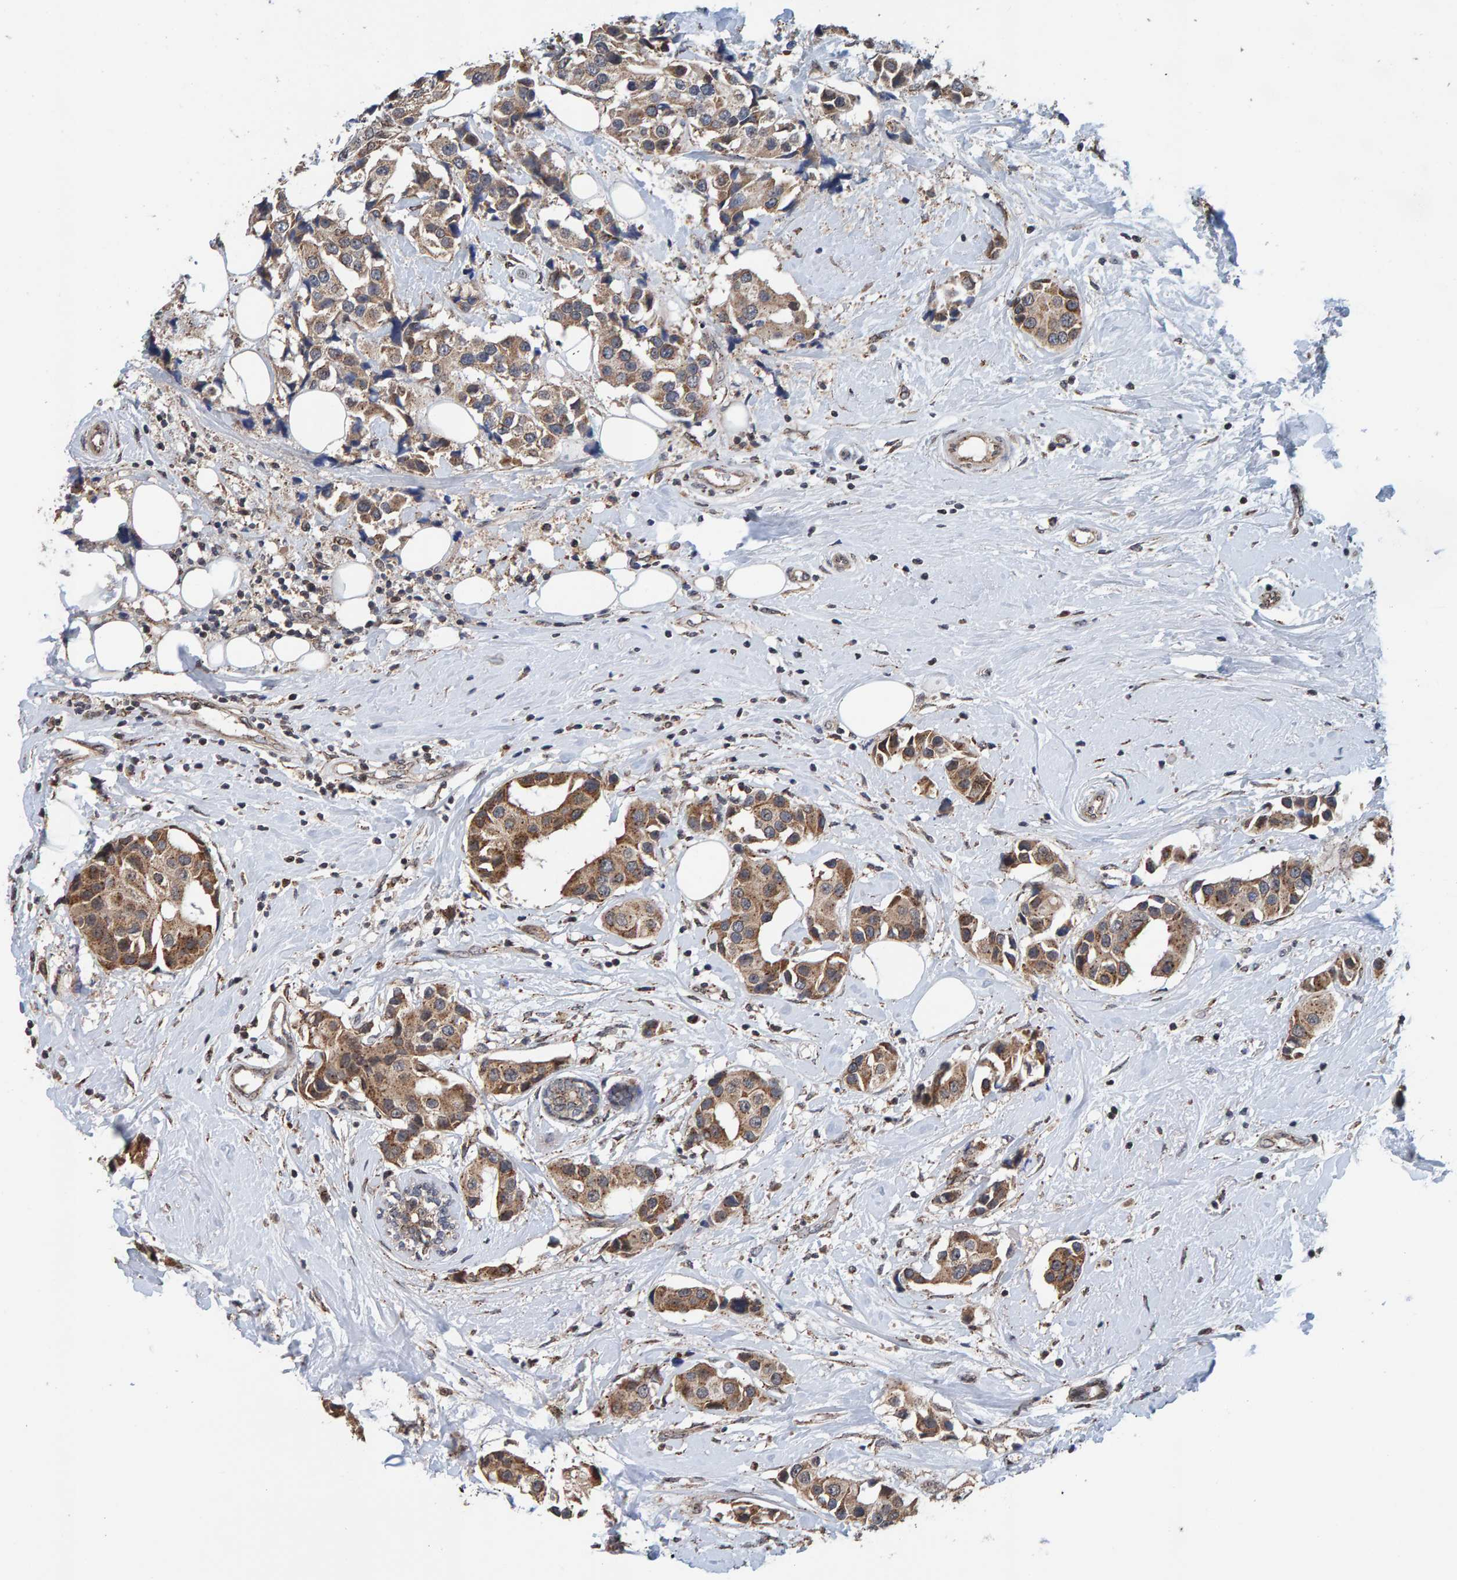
{"staining": {"intensity": "moderate", "quantity": ">75%", "location": "cytoplasmic/membranous"}, "tissue": "breast cancer", "cell_type": "Tumor cells", "image_type": "cancer", "snomed": [{"axis": "morphology", "description": "Normal tissue, NOS"}, {"axis": "morphology", "description": "Duct carcinoma"}, {"axis": "topography", "description": "Breast"}], "caption": "The micrograph reveals staining of infiltrating ductal carcinoma (breast), revealing moderate cytoplasmic/membranous protein expression (brown color) within tumor cells.", "gene": "CCDC25", "patient": {"sex": "female", "age": 39}}